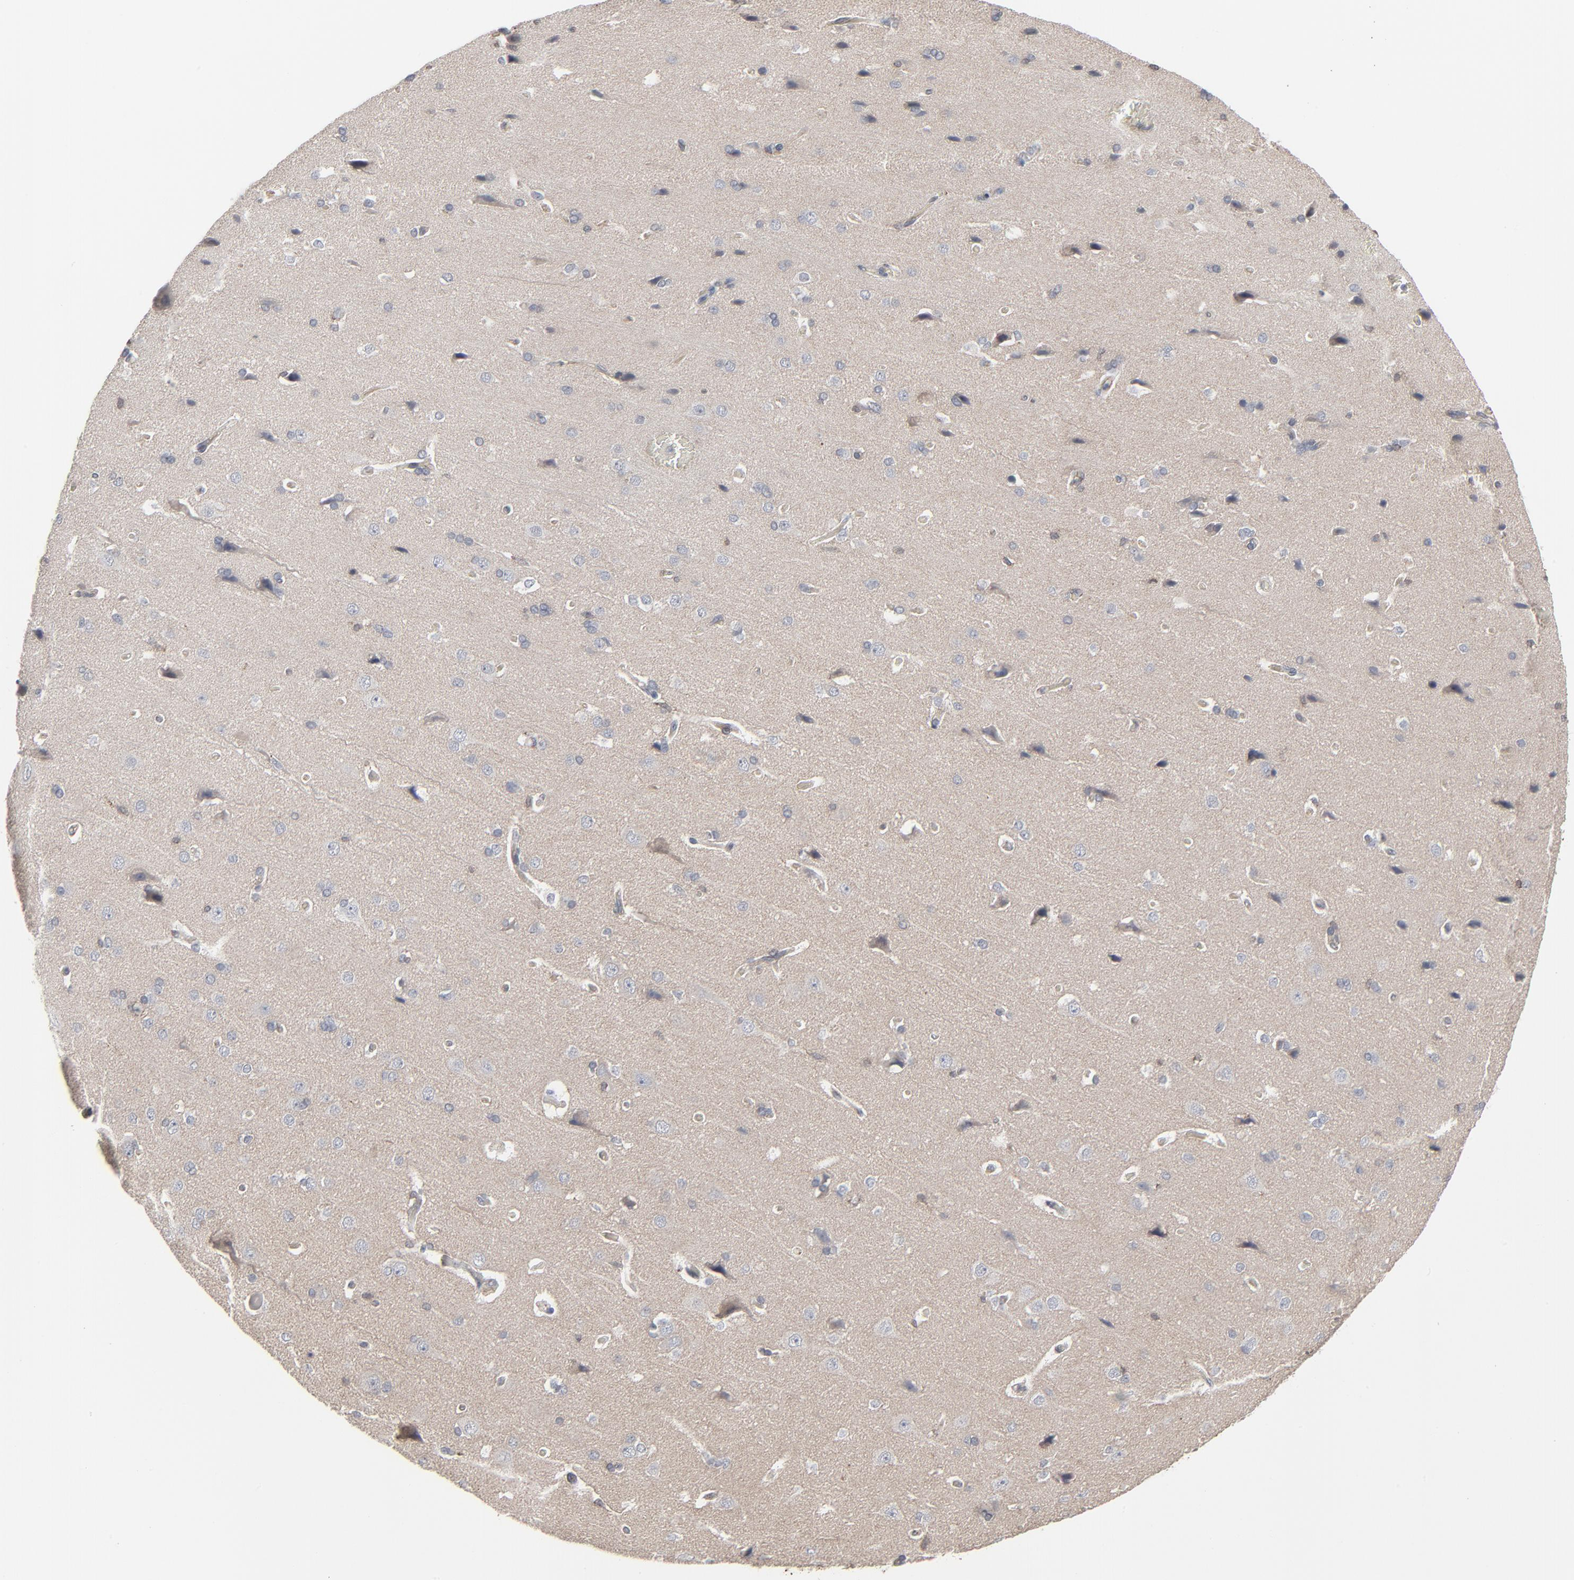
{"staining": {"intensity": "weak", "quantity": ">75%", "location": "cytoplasmic/membranous"}, "tissue": "cerebral cortex", "cell_type": "Endothelial cells", "image_type": "normal", "snomed": [{"axis": "morphology", "description": "Normal tissue, NOS"}, {"axis": "topography", "description": "Cerebral cortex"}], "caption": "A micrograph of cerebral cortex stained for a protein shows weak cytoplasmic/membranous brown staining in endothelial cells. (brown staining indicates protein expression, while blue staining denotes nuclei).", "gene": "CTNND1", "patient": {"sex": "male", "age": 62}}